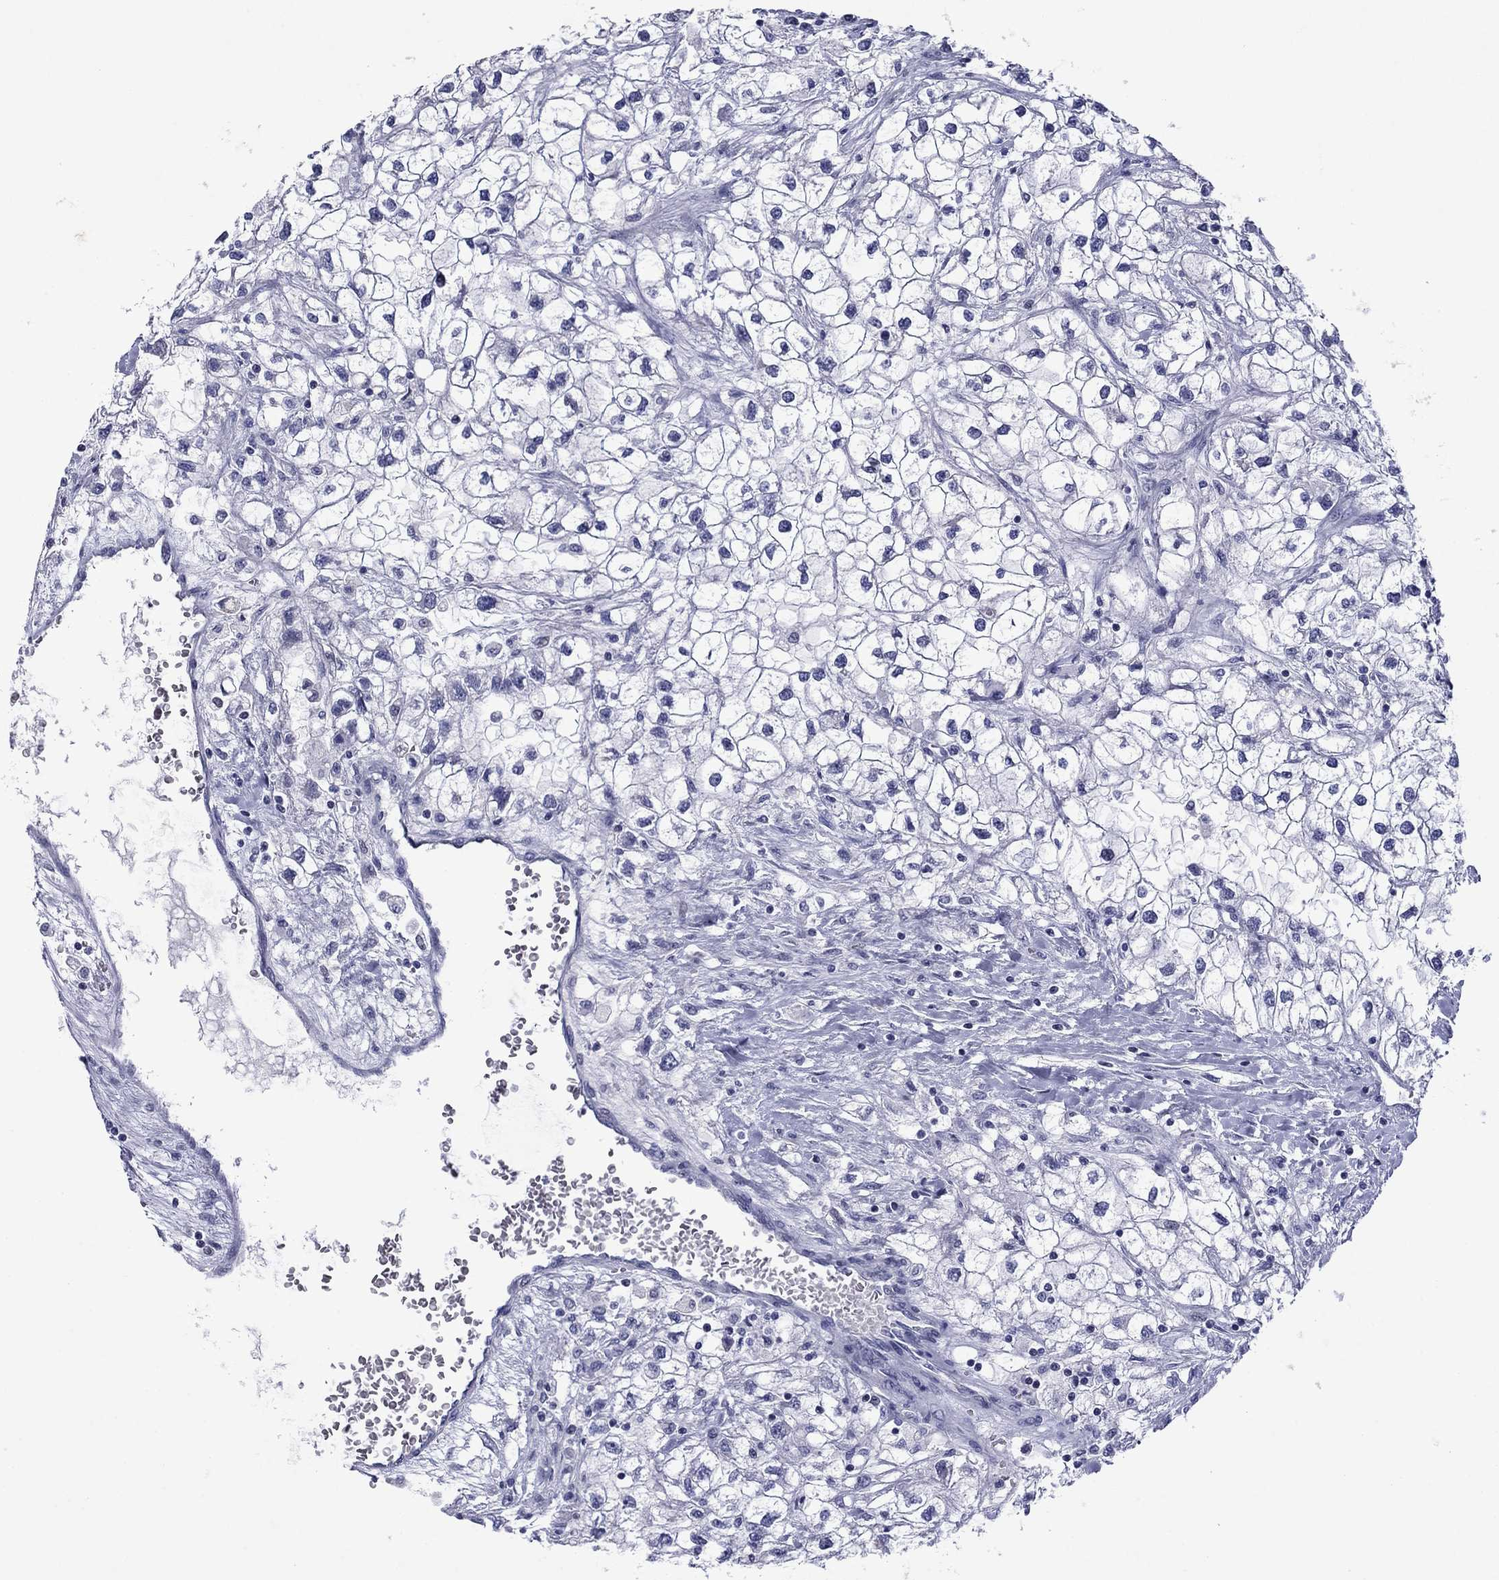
{"staining": {"intensity": "negative", "quantity": "none", "location": "none"}, "tissue": "renal cancer", "cell_type": "Tumor cells", "image_type": "cancer", "snomed": [{"axis": "morphology", "description": "Adenocarcinoma, NOS"}, {"axis": "topography", "description": "Kidney"}], "caption": "The histopathology image demonstrates no staining of tumor cells in renal adenocarcinoma.", "gene": "PIWIL1", "patient": {"sex": "male", "age": 59}}